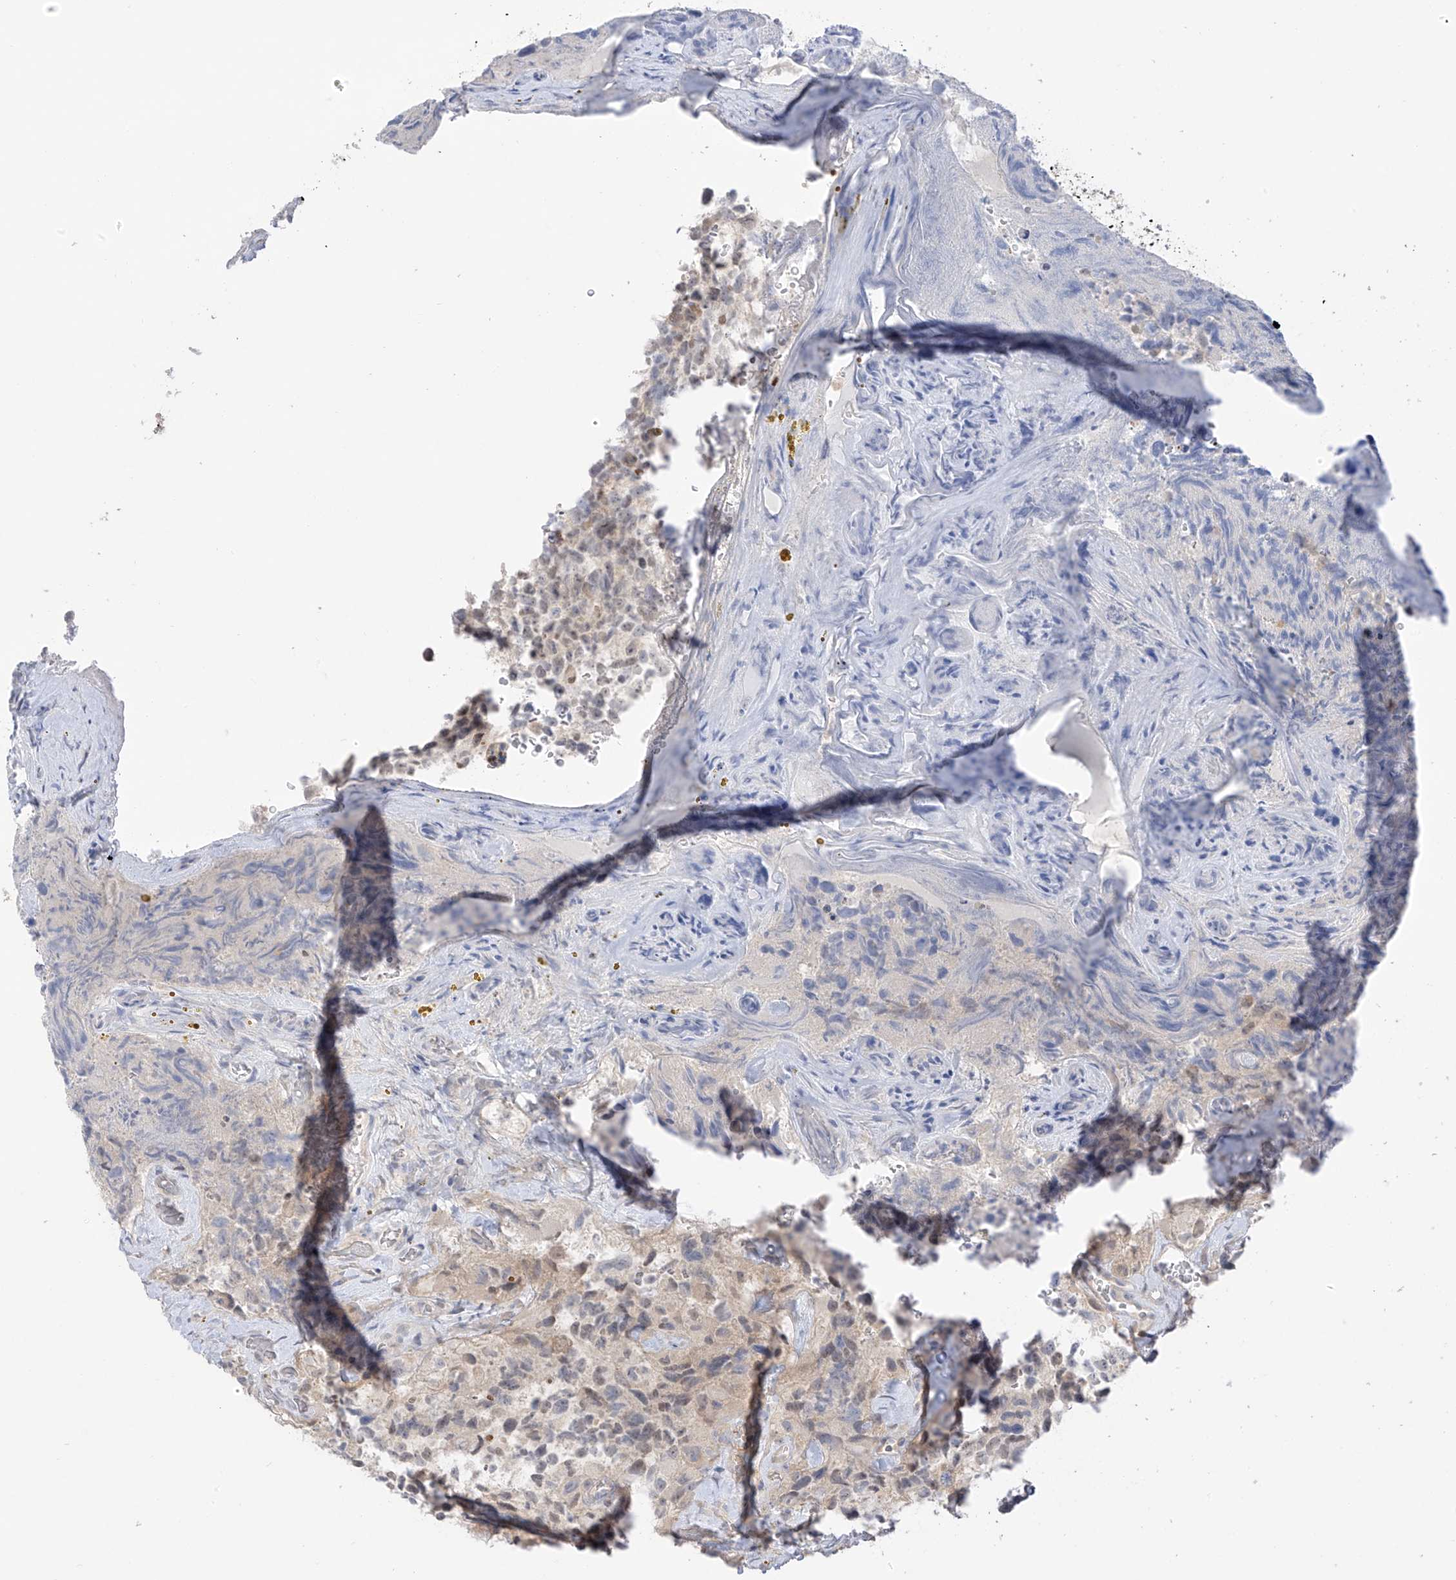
{"staining": {"intensity": "weak", "quantity": "<25%", "location": "cytoplasmic/membranous"}, "tissue": "glioma", "cell_type": "Tumor cells", "image_type": "cancer", "snomed": [{"axis": "morphology", "description": "Glioma, malignant, High grade"}, {"axis": "topography", "description": "Brain"}], "caption": "An IHC image of glioma is shown. There is no staining in tumor cells of glioma. (DAB (3,3'-diaminobenzidine) immunohistochemistry visualized using brightfield microscopy, high magnification).", "gene": "EIPR1", "patient": {"sex": "male", "age": 69}}